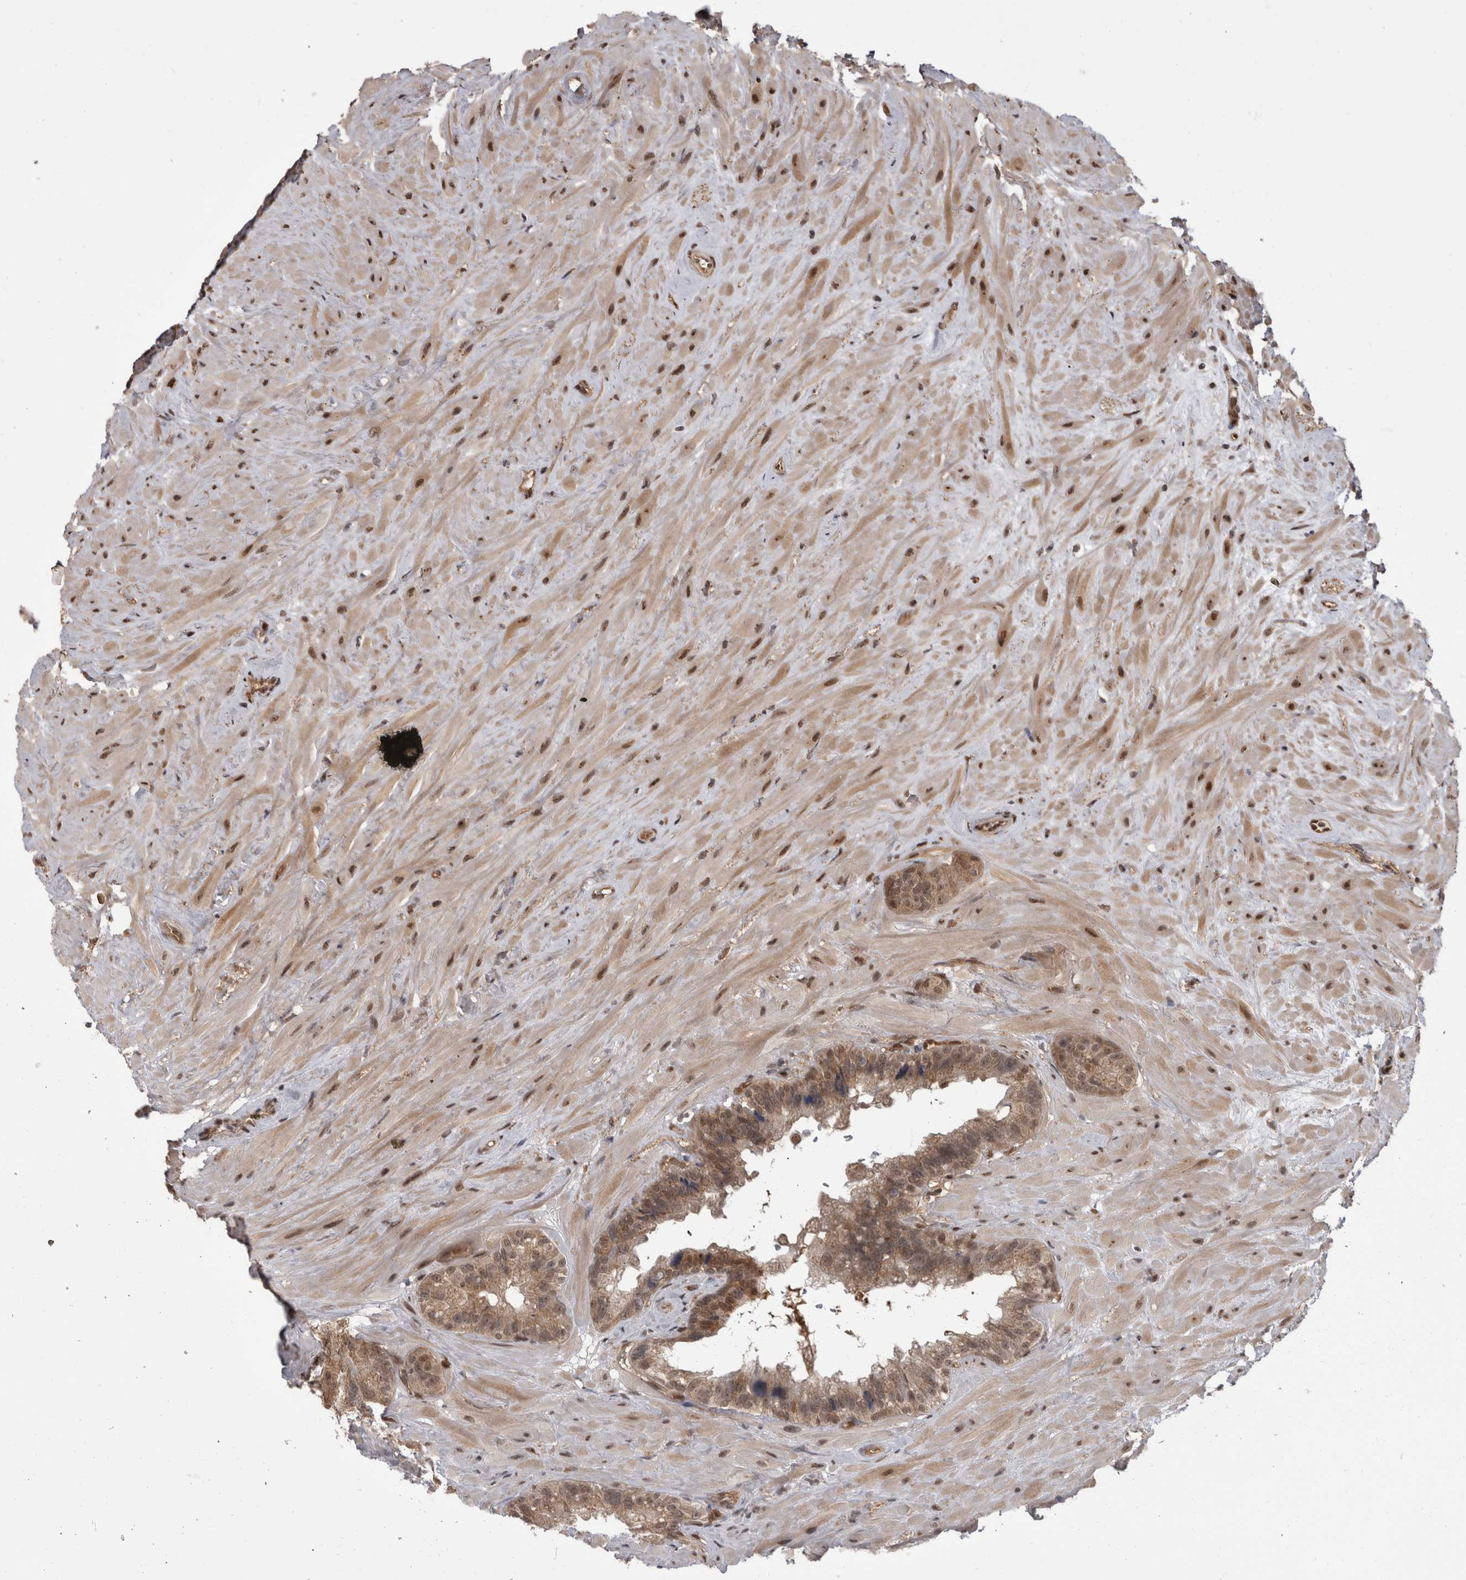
{"staining": {"intensity": "moderate", "quantity": ">75%", "location": "cytoplasmic/membranous,nuclear"}, "tissue": "seminal vesicle", "cell_type": "Glandular cells", "image_type": "normal", "snomed": [{"axis": "morphology", "description": "Normal tissue, NOS"}, {"axis": "topography", "description": "Seminal veicle"}], "caption": "This is a histology image of immunohistochemistry staining of unremarkable seminal vesicle, which shows moderate expression in the cytoplasmic/membranous,nuclear of glandular cells.", "gene": "AKT3", "patient": {"sex": "male", "age": 80}}